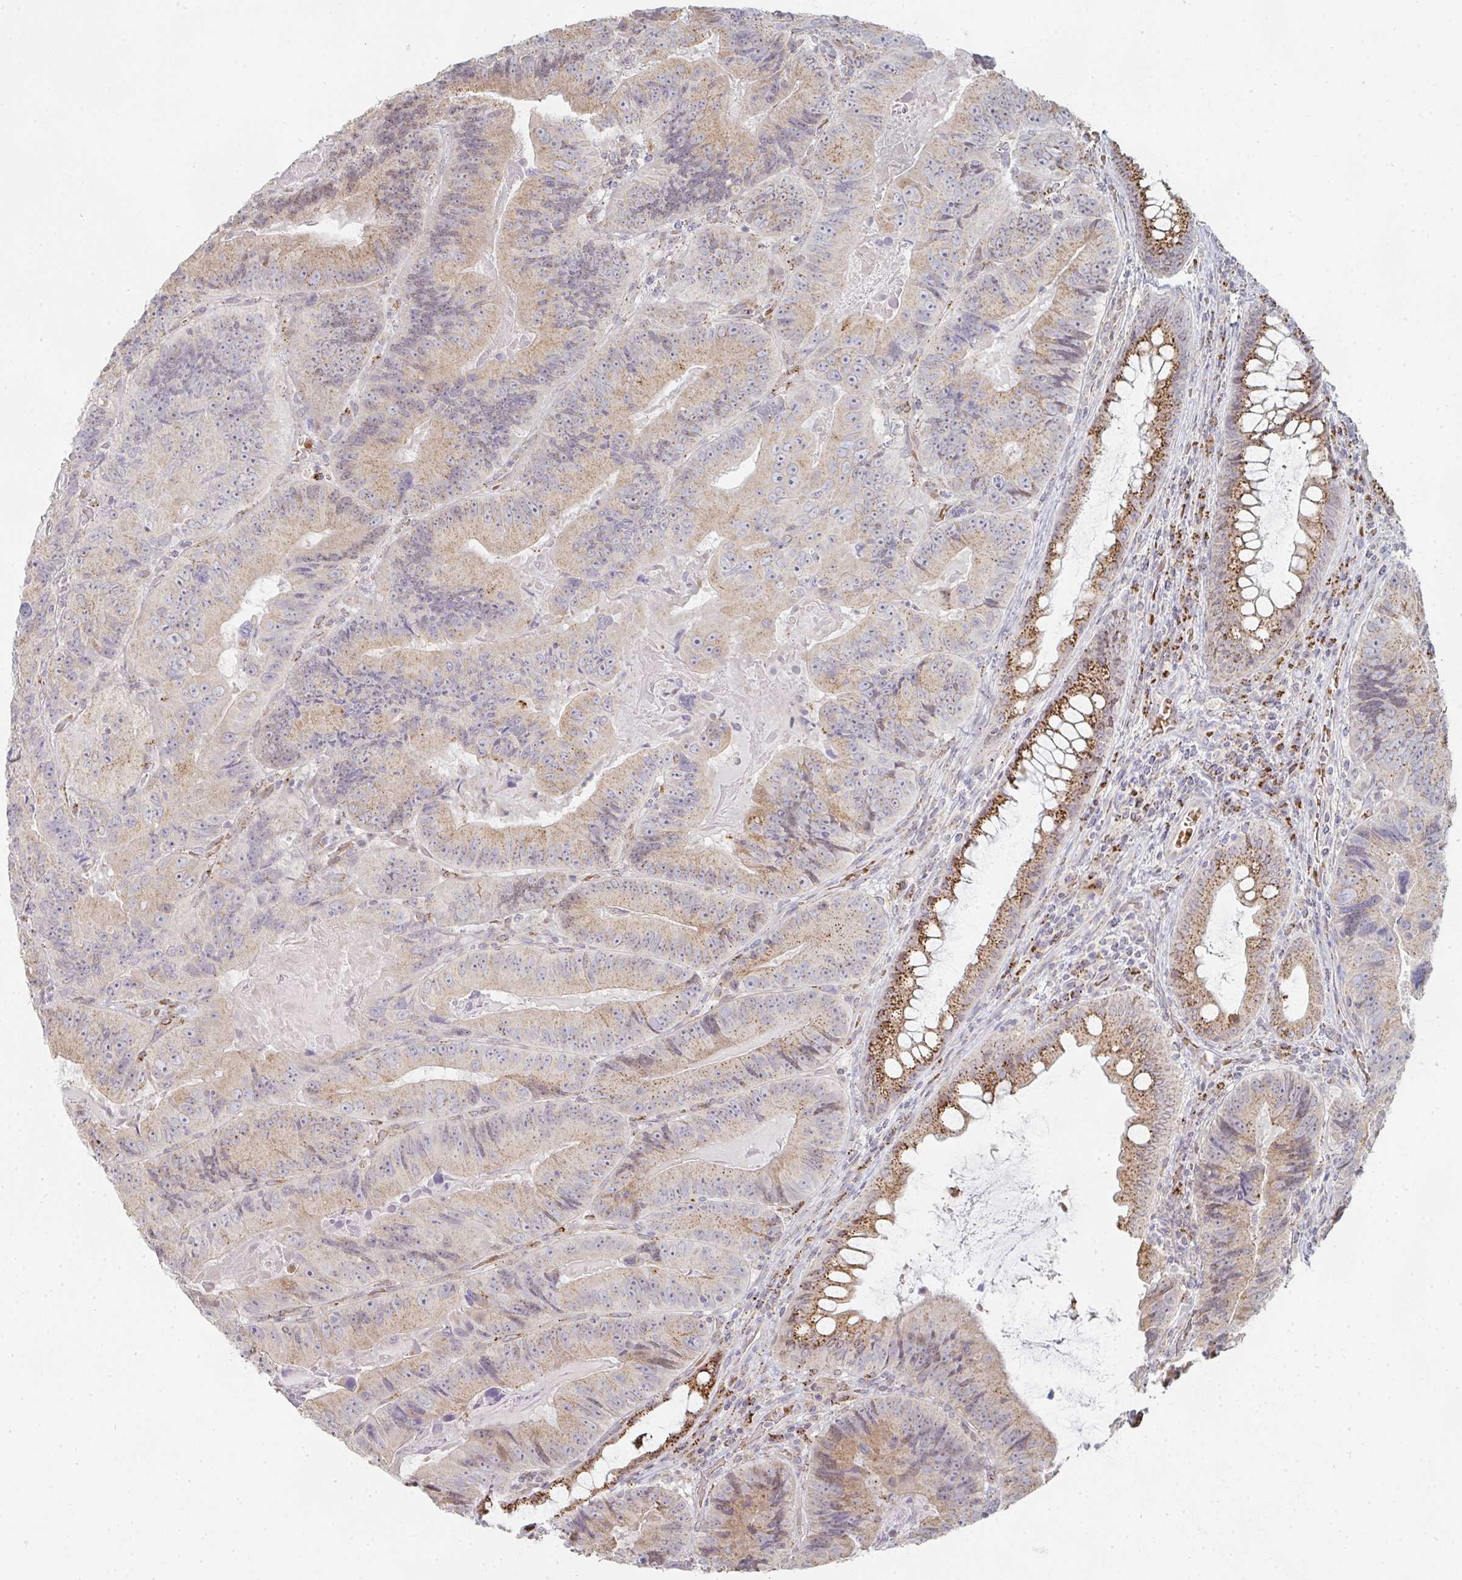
{"staining": {"intensity": "moderate", "quantity": ">75%", "location": "cytoplasmic/membranous"}, "tissue": "colorectal cancer", "cell_type": "Tumor cells", "image_type": "cancer", "snomed": [{"axis": "morphology", "description": "Adenocarcinoma, NOS"}, {"axis": "topography", "description": "Colon"}], "caption": "A medium amount of moderate cytoplasmic/membranous expression is seen in approximately >75% of tumor cells in colorectal adenocarcinoma tissue.", "gene": "ZNF526", "patient": {"sex": "female", "age": 86}}